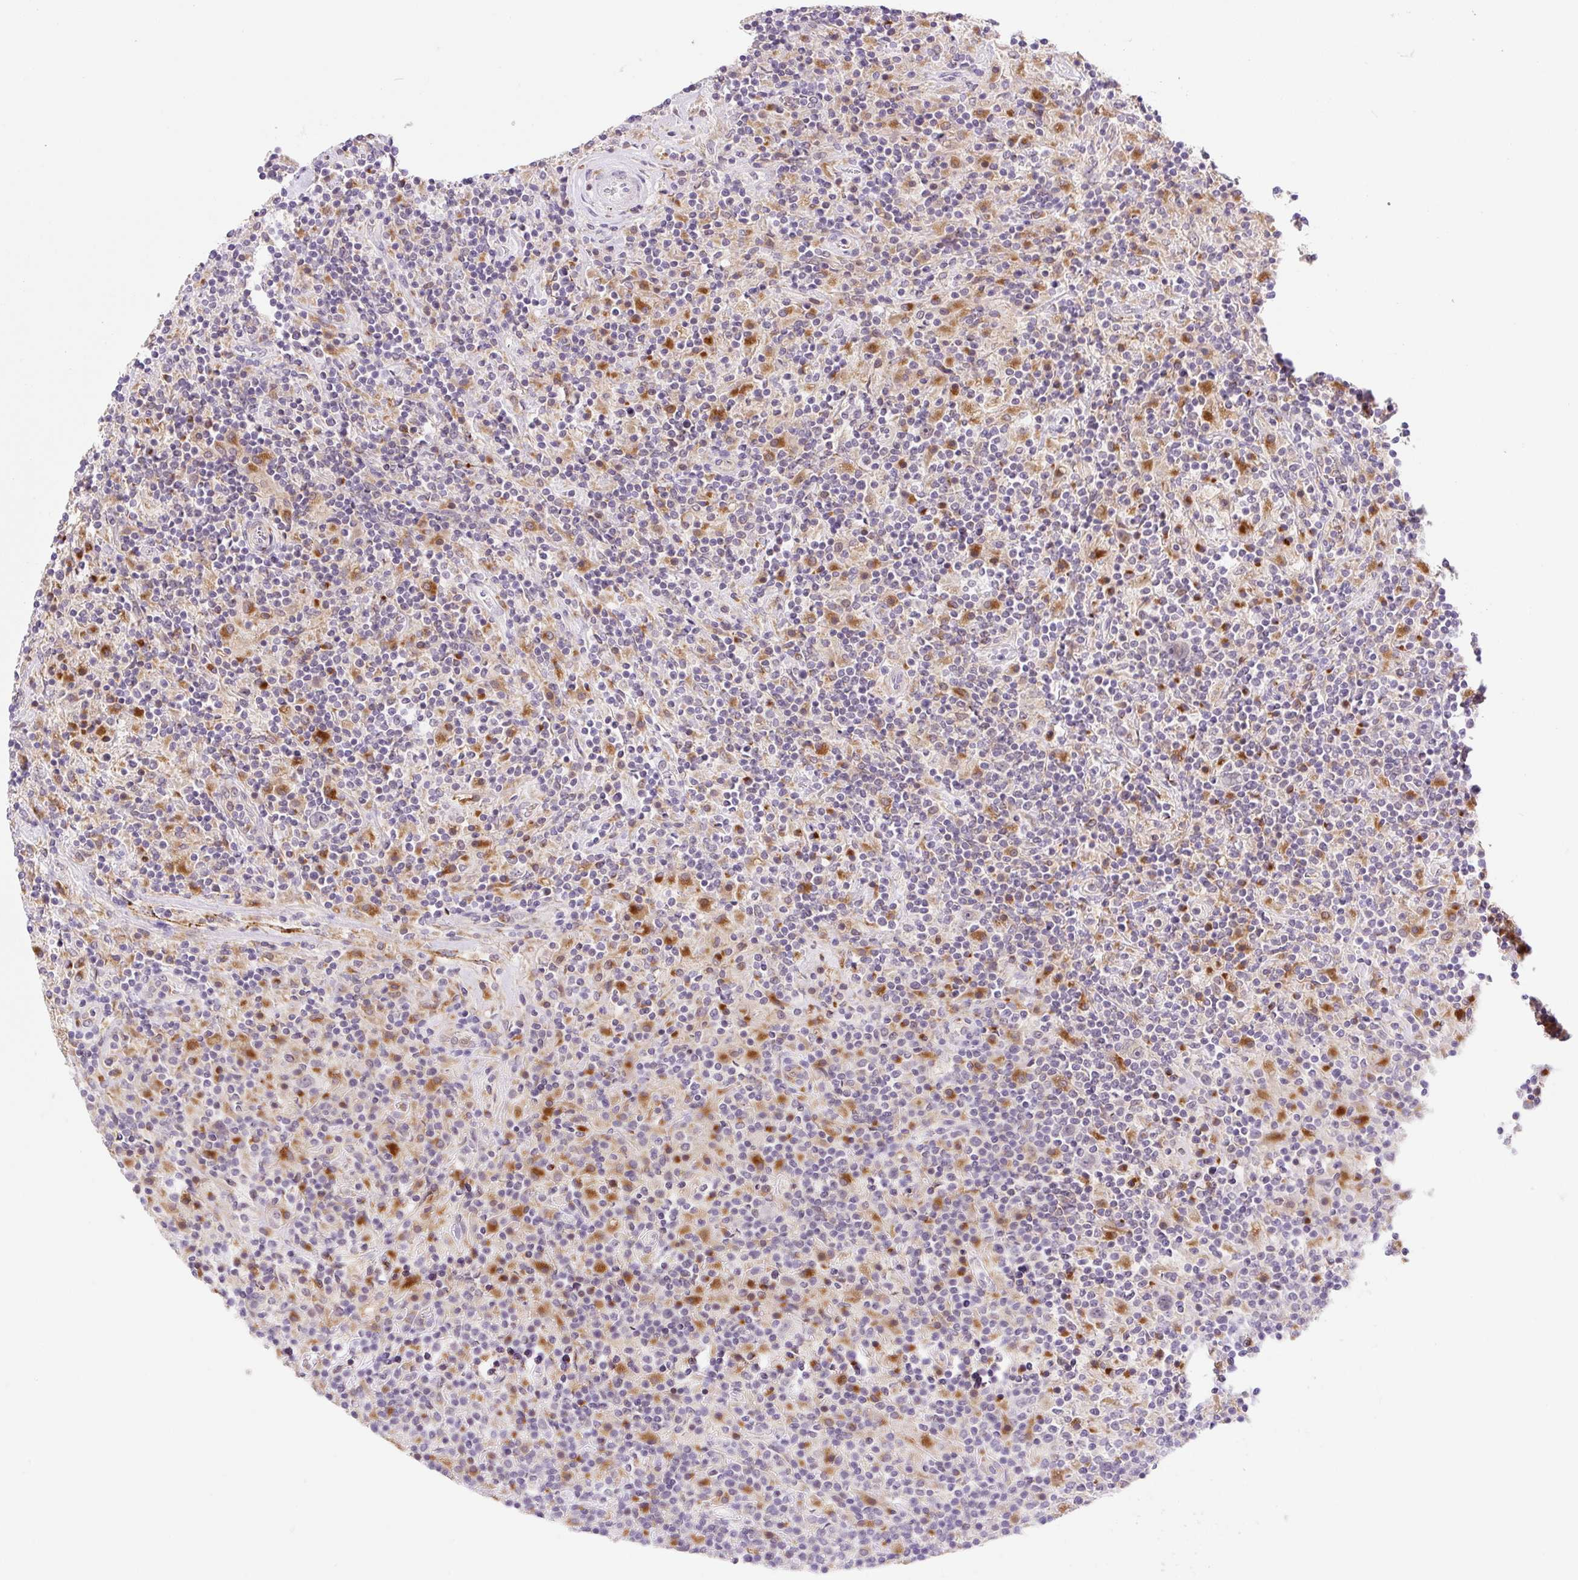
{"staining": {"intensity": "negative", "quantity": "none", "location": "none"}, "tissue": "lymphoma", "cell_type": "Tumor cells", "image_type": "cancer", "snomed": [{"axis": "morphology", "description": "Hodgkin's disease, NOS"}, {"axis": "topography", "description": "Lymph node"}], "caption": "DAB (3,3'-diaminobenzidine) immunohistochemical staining of human lymphoma shows no significant expression in tumor cells.", "gene": "CEBPZOS", "patient": {"sex": "male", "age": 70}}